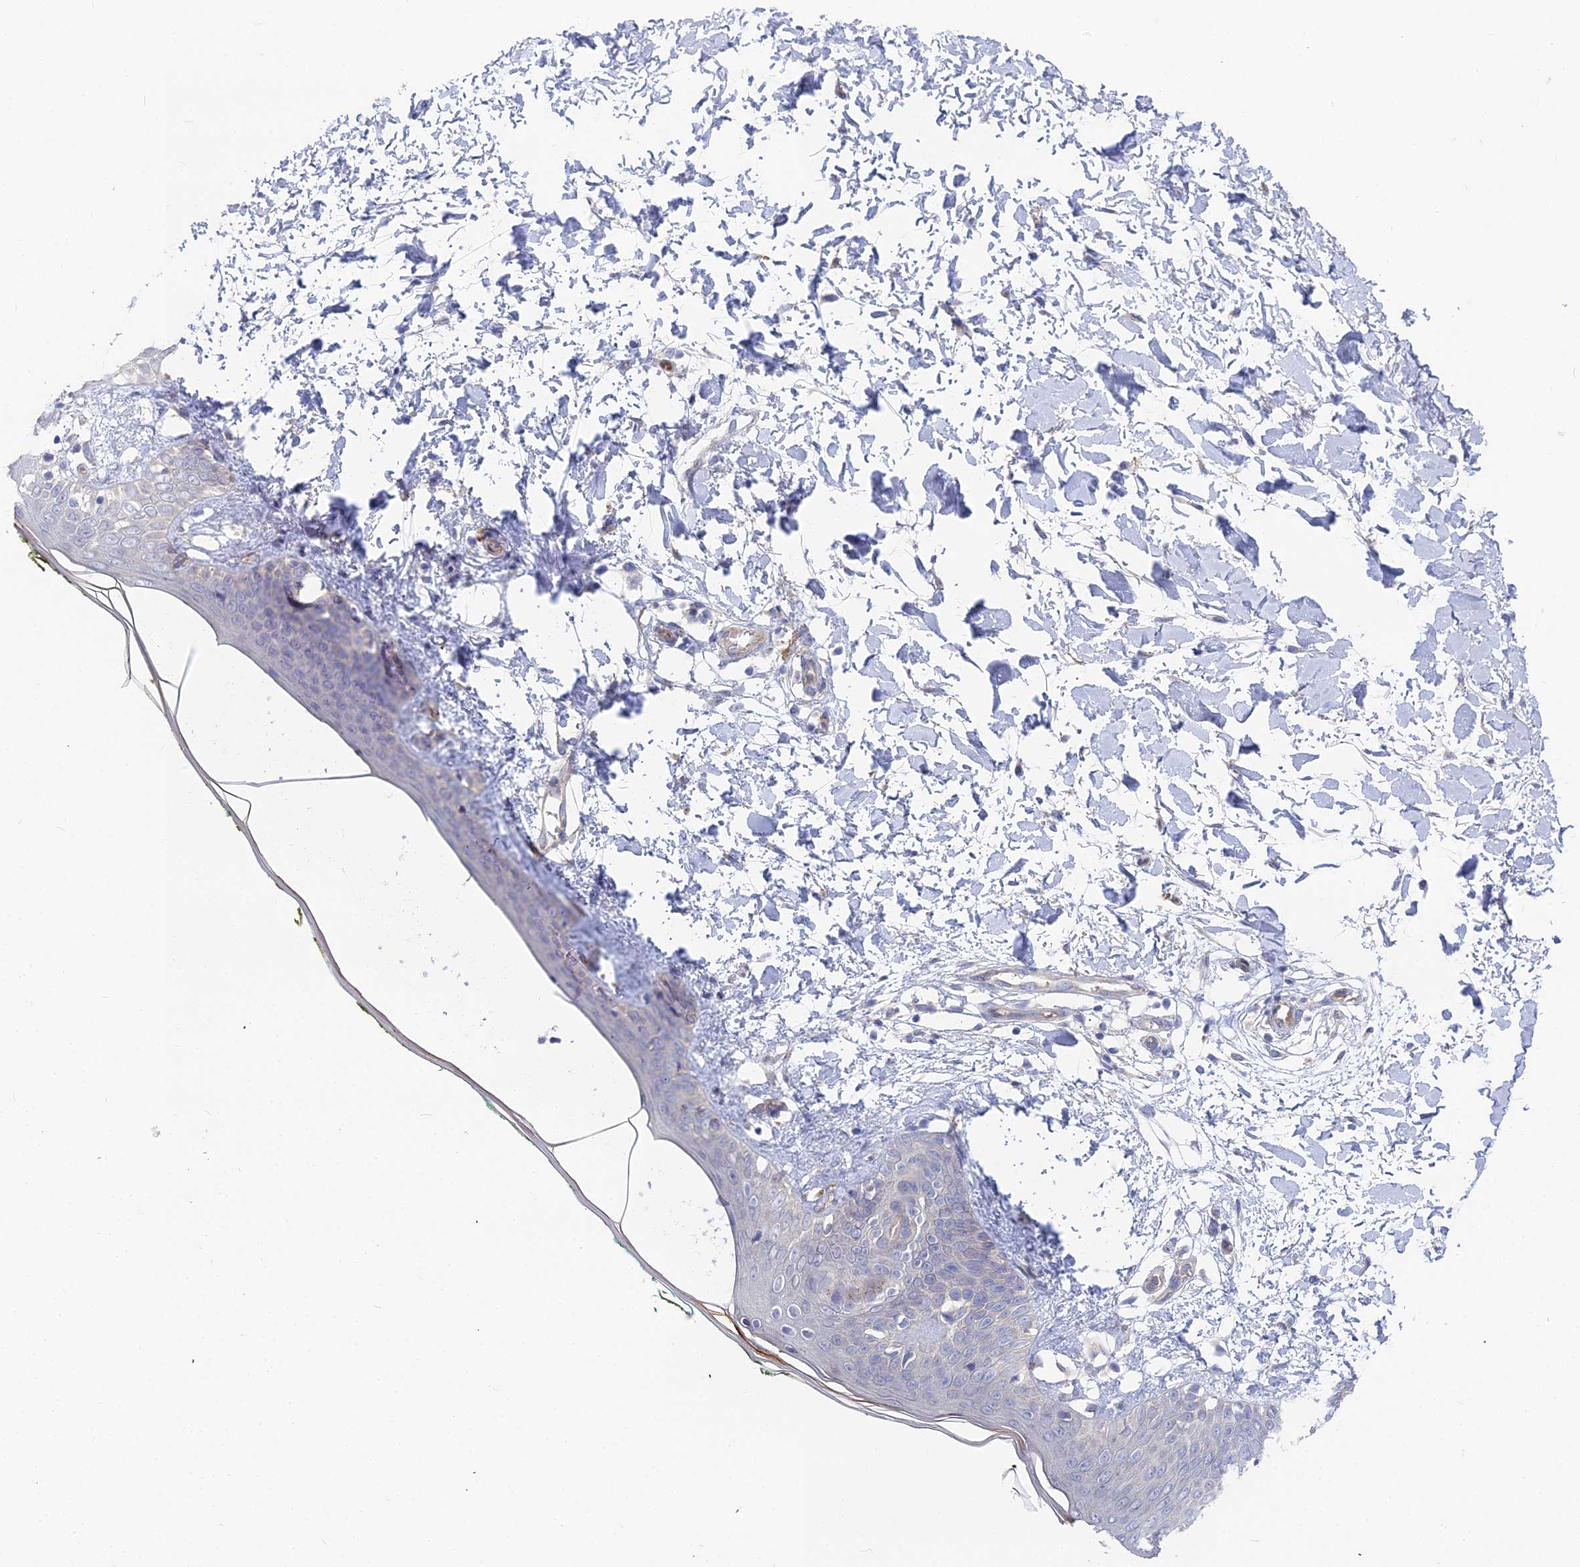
{"staining": {"intensity": "negative", "quantity": "none", "location": "none"}, "tissue": "skin", "cell_type": "Fibroblasts", "image_type": "normal", "snomed": [{"axis": "morphology", "description": "Normal tissue, NOS"}, {"axis": "topography", "description": "Skin"}], "caption": "Photomicrograph shows no protein positivity in fibroblasts of normal skin. (DAB immunohistochemistry with hematoxylin counter stain).", "gene": "RDX", "patient": {"sex": "female", "age": 34}}